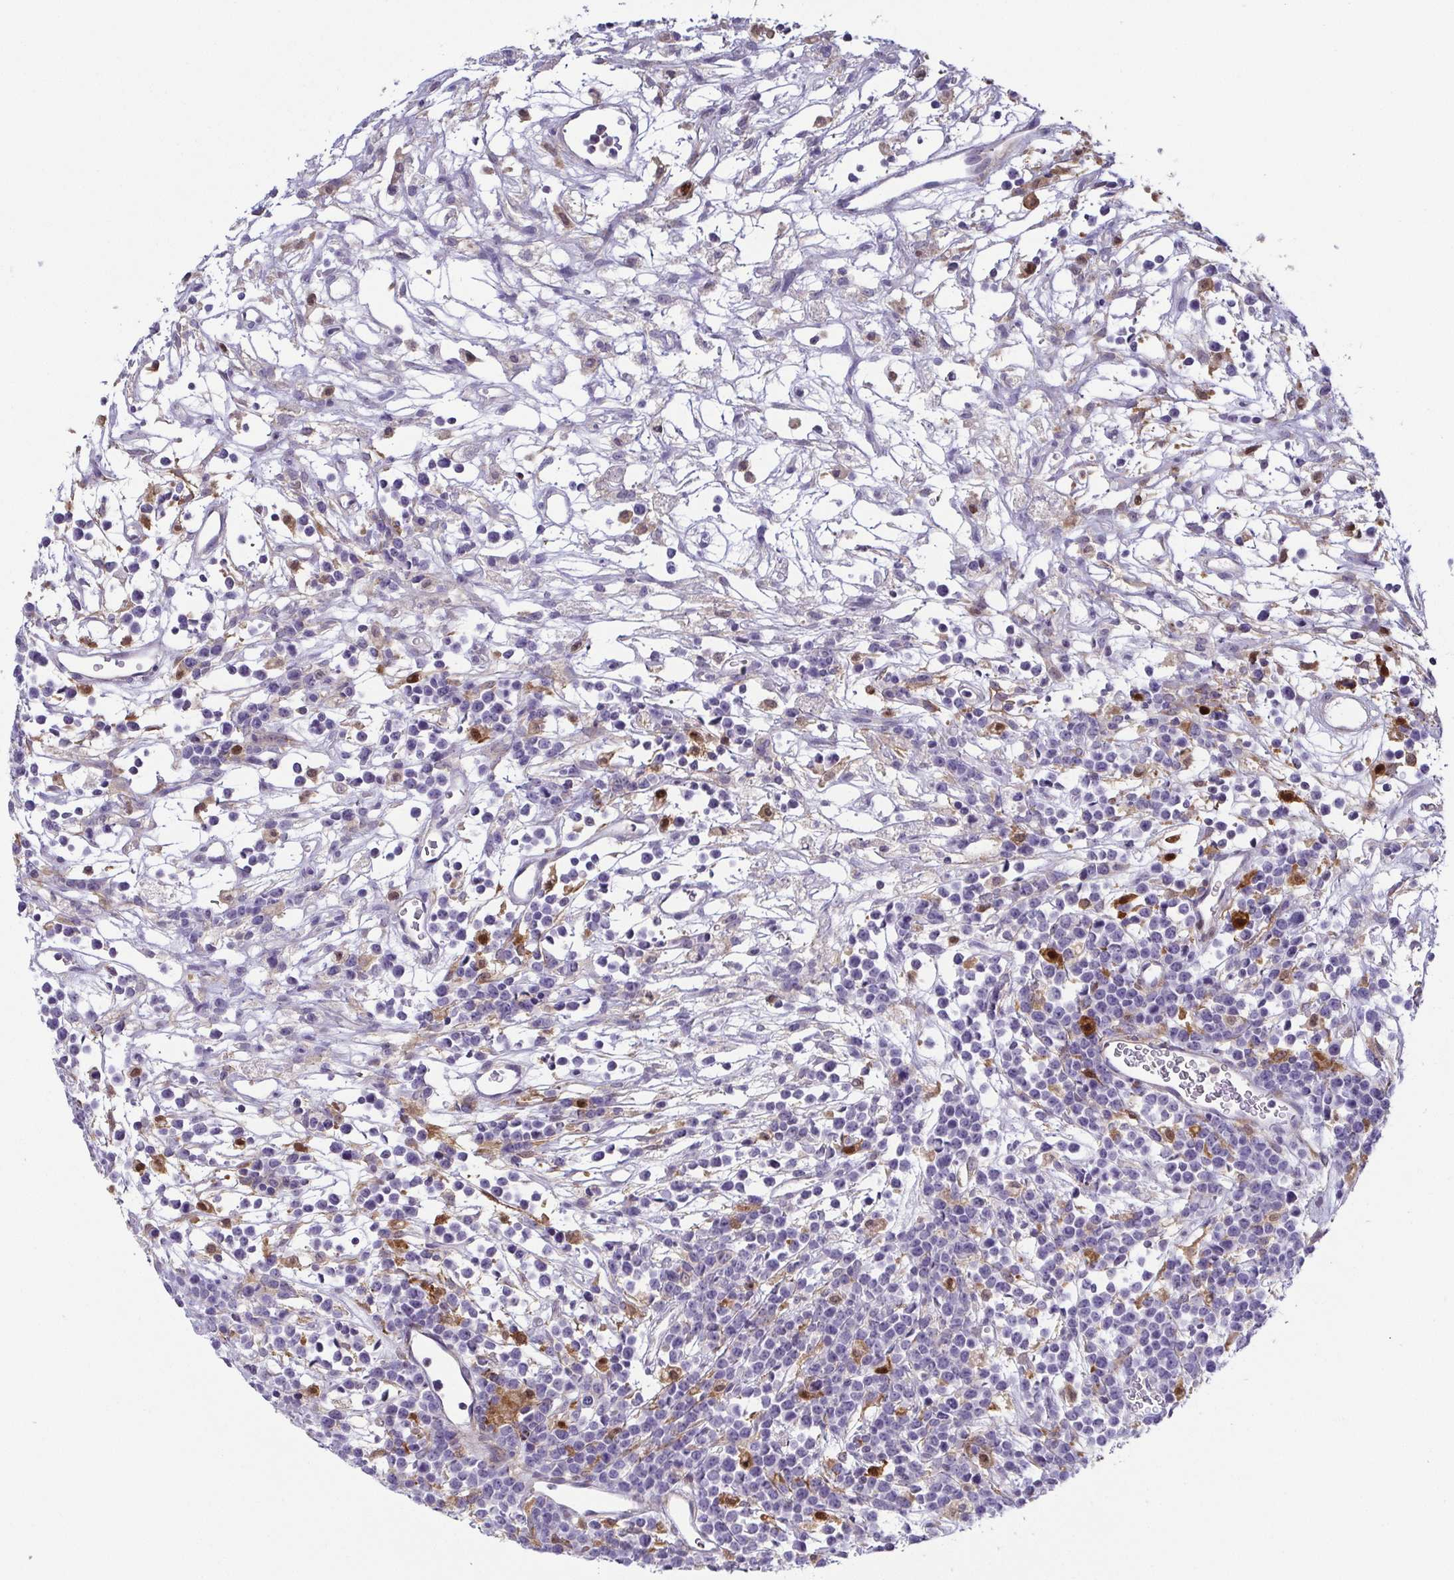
{"staining": {"intensity": "negative", "quantity": "none", "location": "none"}, "tissue": "lymphoma", "cell_type": "Tumor cells", "image_type": "cancer", "snomed": [{"axis": "morphology", "description": "Malignant lymphoma, non-Hodgkin's type, High grade"}, {"axis": "topography", "description": "Ovary"}], "caption": "Tumor cells show no significant protein positivity in high-grade malignant lymphoma, non-Hodgkin's type.", "gene": "RNASE7", "patient": {"sex": "female", "age": 56}}